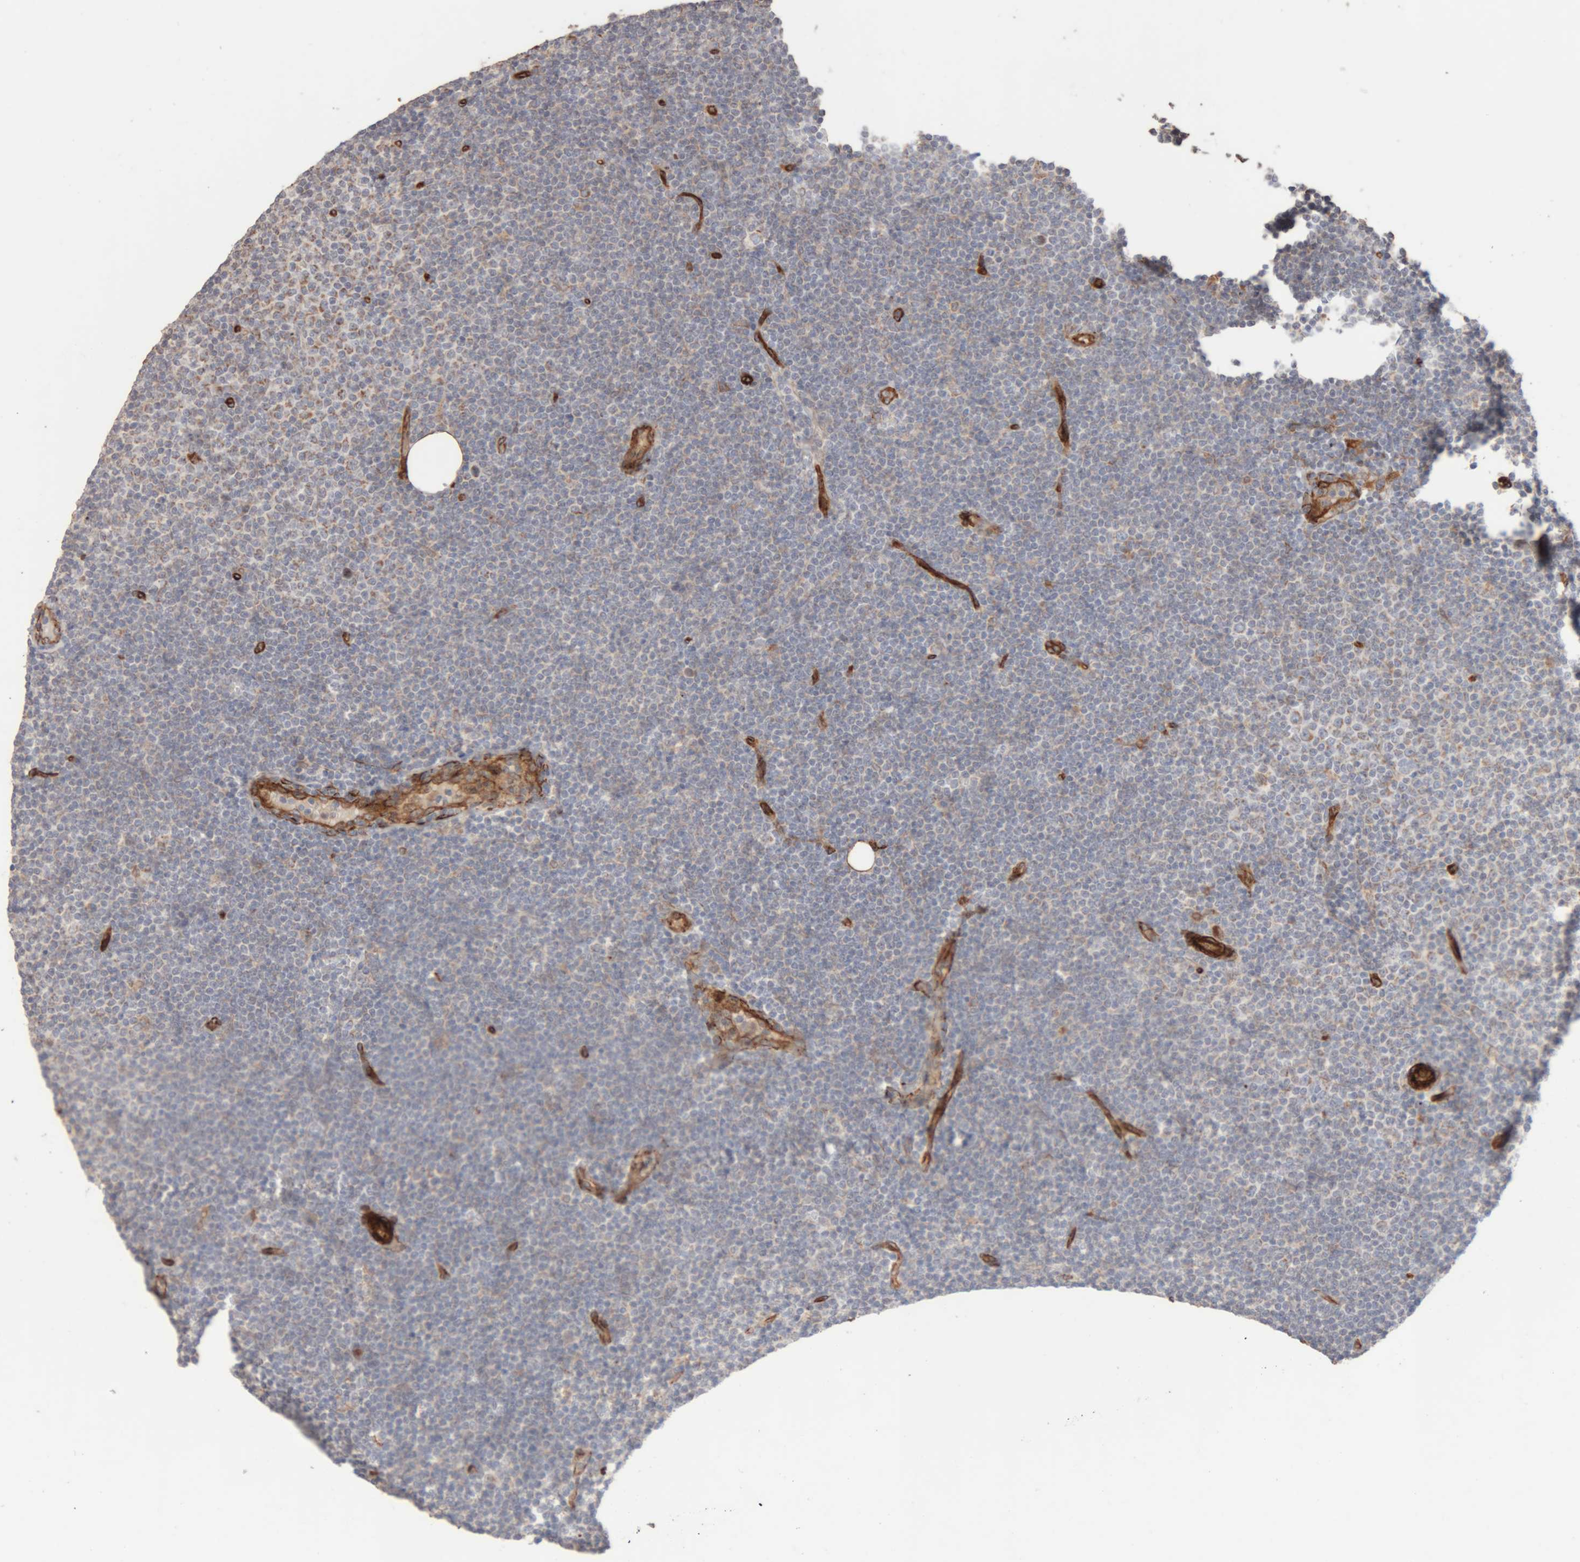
{"staining": {"intensity": "weak", "quantity": "<25%", "location": "cytoplasmic/membranous"}, "tissue": "lymphoma", "cell_type": "Tumor cells", "image_type": "cancer", "snomed": [{"axis": "morphology", "description": "Malignant lymphoma, non-Hodgkin's type, Low grade"}, {"axis": "topography", "description": "Lymph node"}], "caption": "This is a micrograph of IHC staining of lymphoma, which shows no expression in tumor cells.", "gene": "RAB32", "patient": {"sex": "female", "age": 53}}